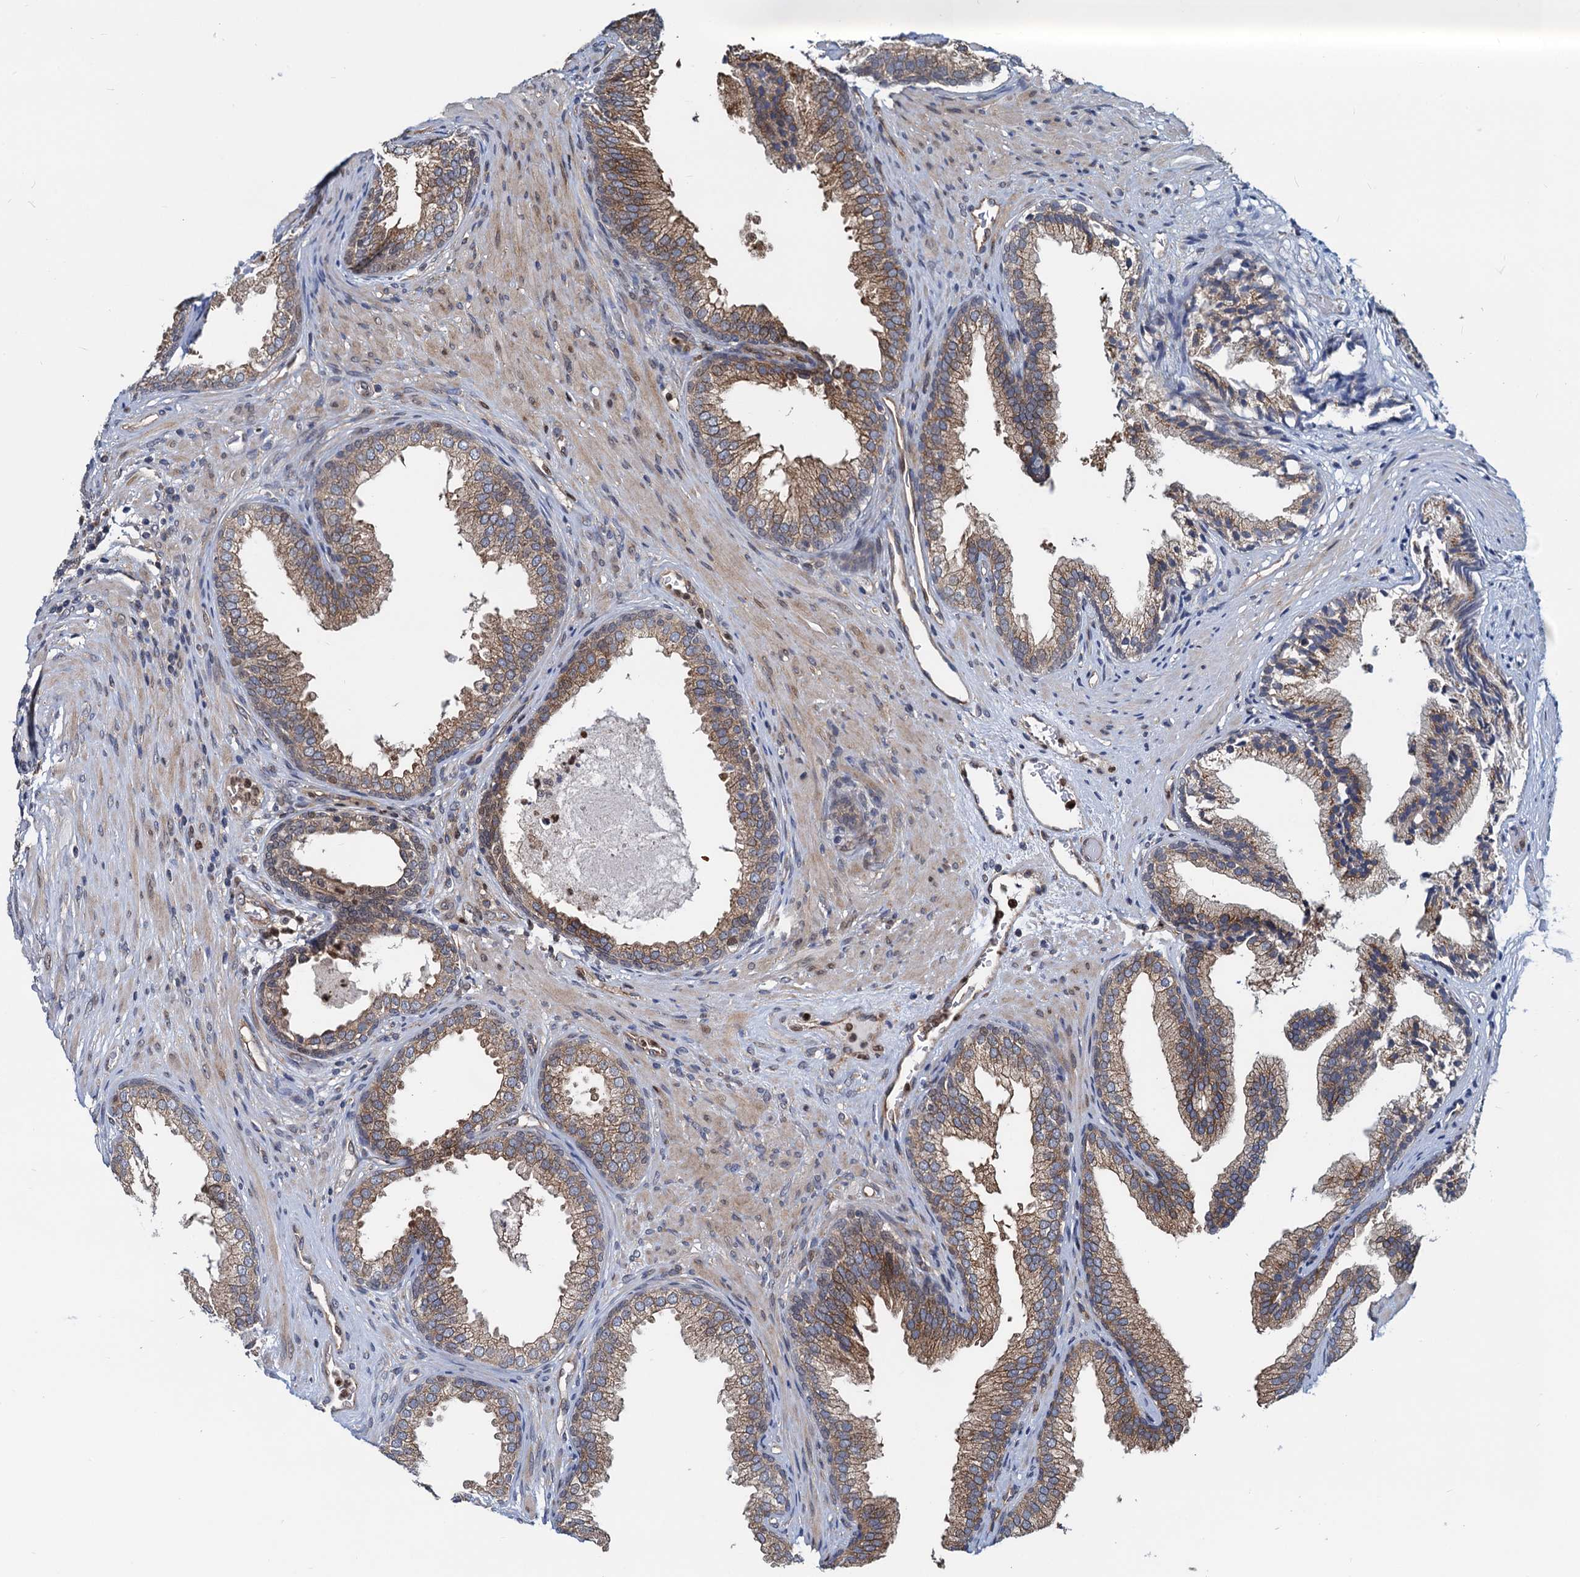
{"staining": {"intensity": "moderate", "quantity": "25%-75%", "location": "cytoplasmic/membranous"}, "tissue": "prostate", "cell_type": "Glandular cells", "image_type": "normal", "snomed": [{"axis": "morphology", "description": "Normal tissue, NOS"}, {"axis": "topography", "description": "Prostate"}], "caption": "Immunohistochemistry (IHC) histopathology image of normal prostate: prostate stained using immunohistochemistry reveals medium levels of moderate protein expression localized specifically in the cytoplasmic/membranous of glandular cells, appearing as a cytoplasmic/membranous brown color.", "gene": "RNF125", "patient": {"sex": "male", "age": 76}}